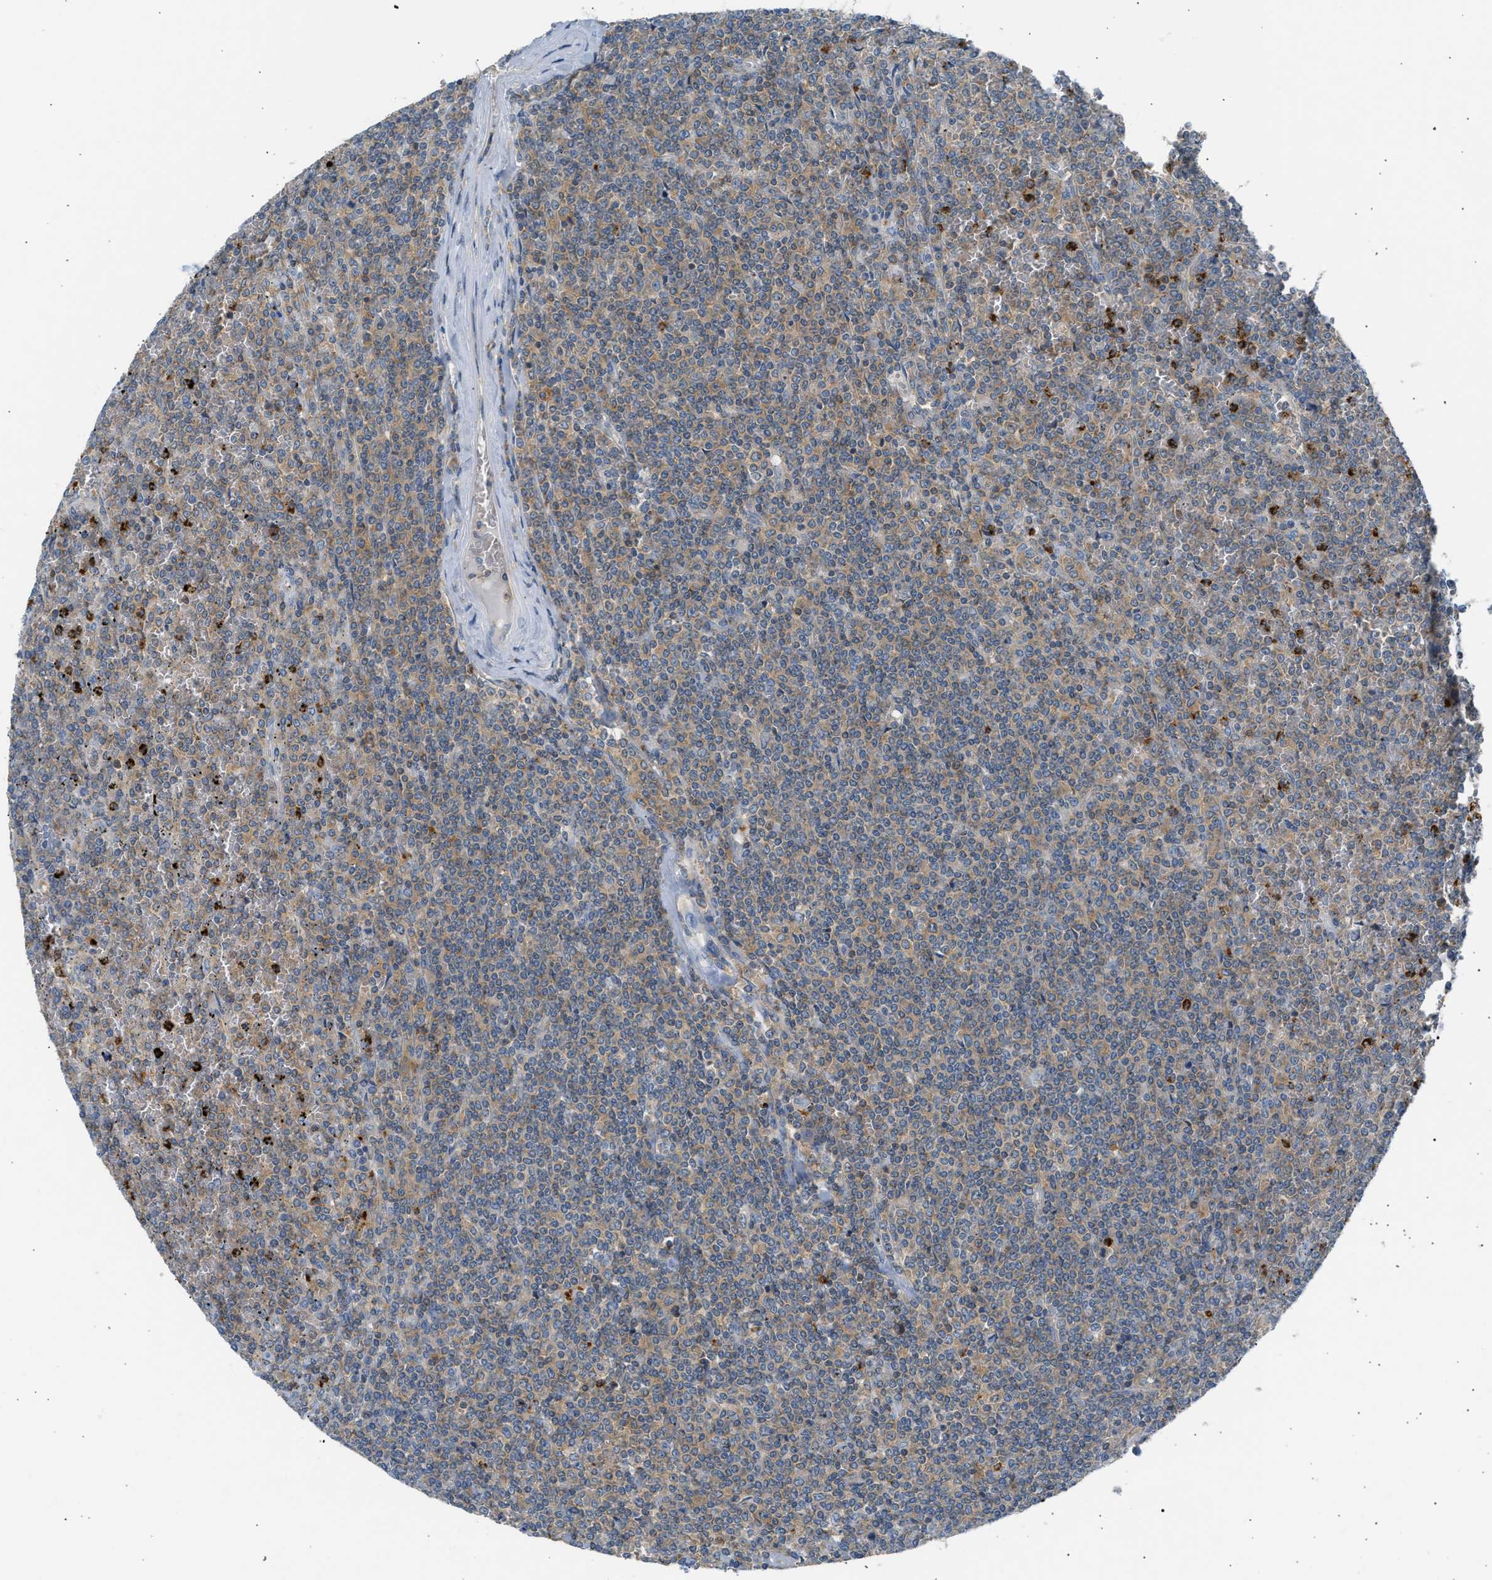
{"staining": {"intensity": "weak", "quantity": ">75%", "location": "cytoplasmic/membranous"}, "tissue": "lymphoma", "cell_type": "Tumor cells", "image_type": "cancer", "snomed": [{"axis": "morphology", "description": "Malignant lymphoma, non-Hodgkin's type, Low grade"}, {"axis": "topography", "description": "Spleen"}], "caption": "Protein analysis of low-grade malignant lymphoma, non-Hodgkin's type tissue exhibits weak cytoplasmic/membranous staining in about >75% of tumor cells.", "gene": "TRIM50", "patient": {"sex": "female", "age": 19}}